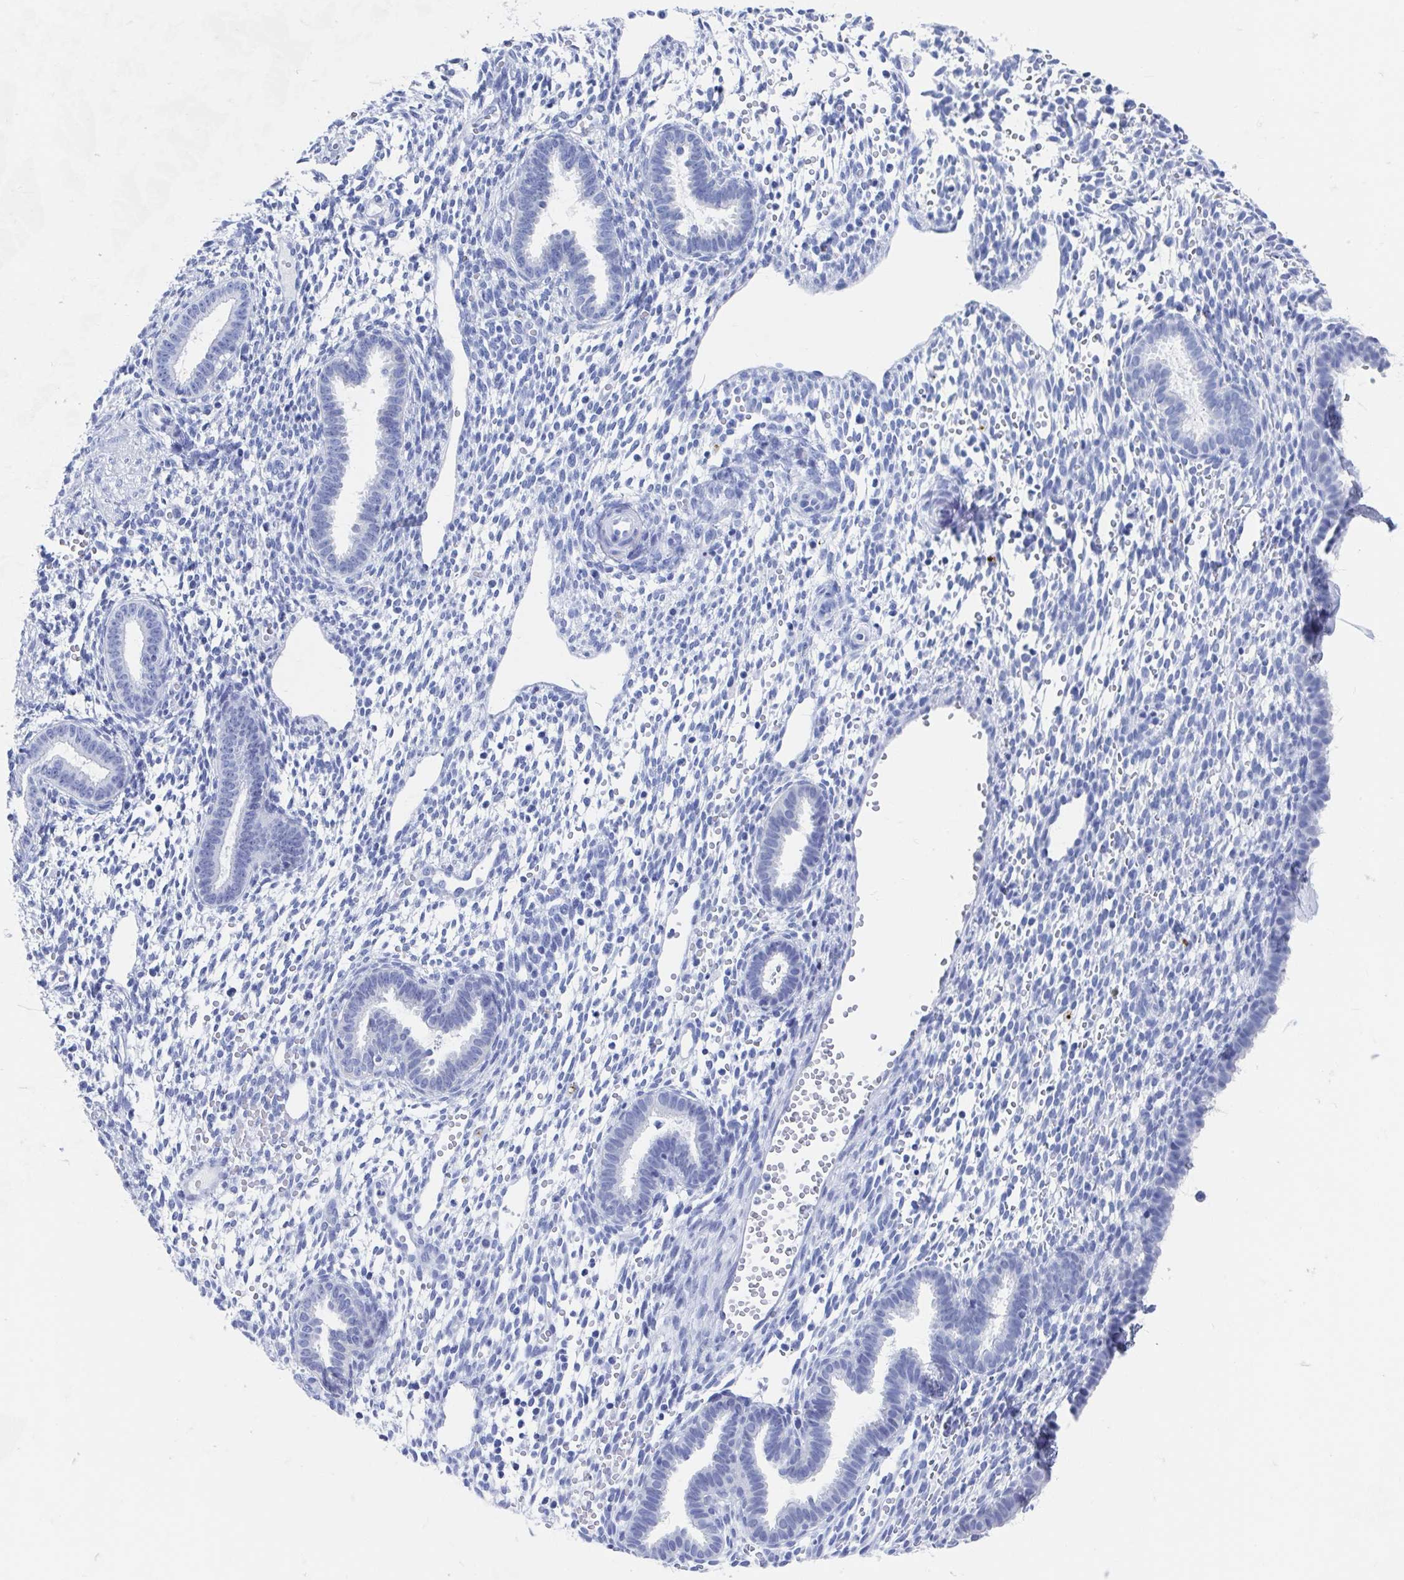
{"staining": {"intensity": "negative", "quantity": "none", "location": "none"}, "tissue": "endometrium", "cell_type": "Cells in endometrial stroma", "image_type": "normal", "snomed": [{"axis": "morphology", "description": "Normal tissue, NOS"}, {"axis": "topography", "description": "Endometrium"}], "caption": "Protein analysis of benign endometrium shows no significant expression in cells in endometrial stroma.", "gene": "C10orf53", "patient": {"sex": "female", "age": 36}}